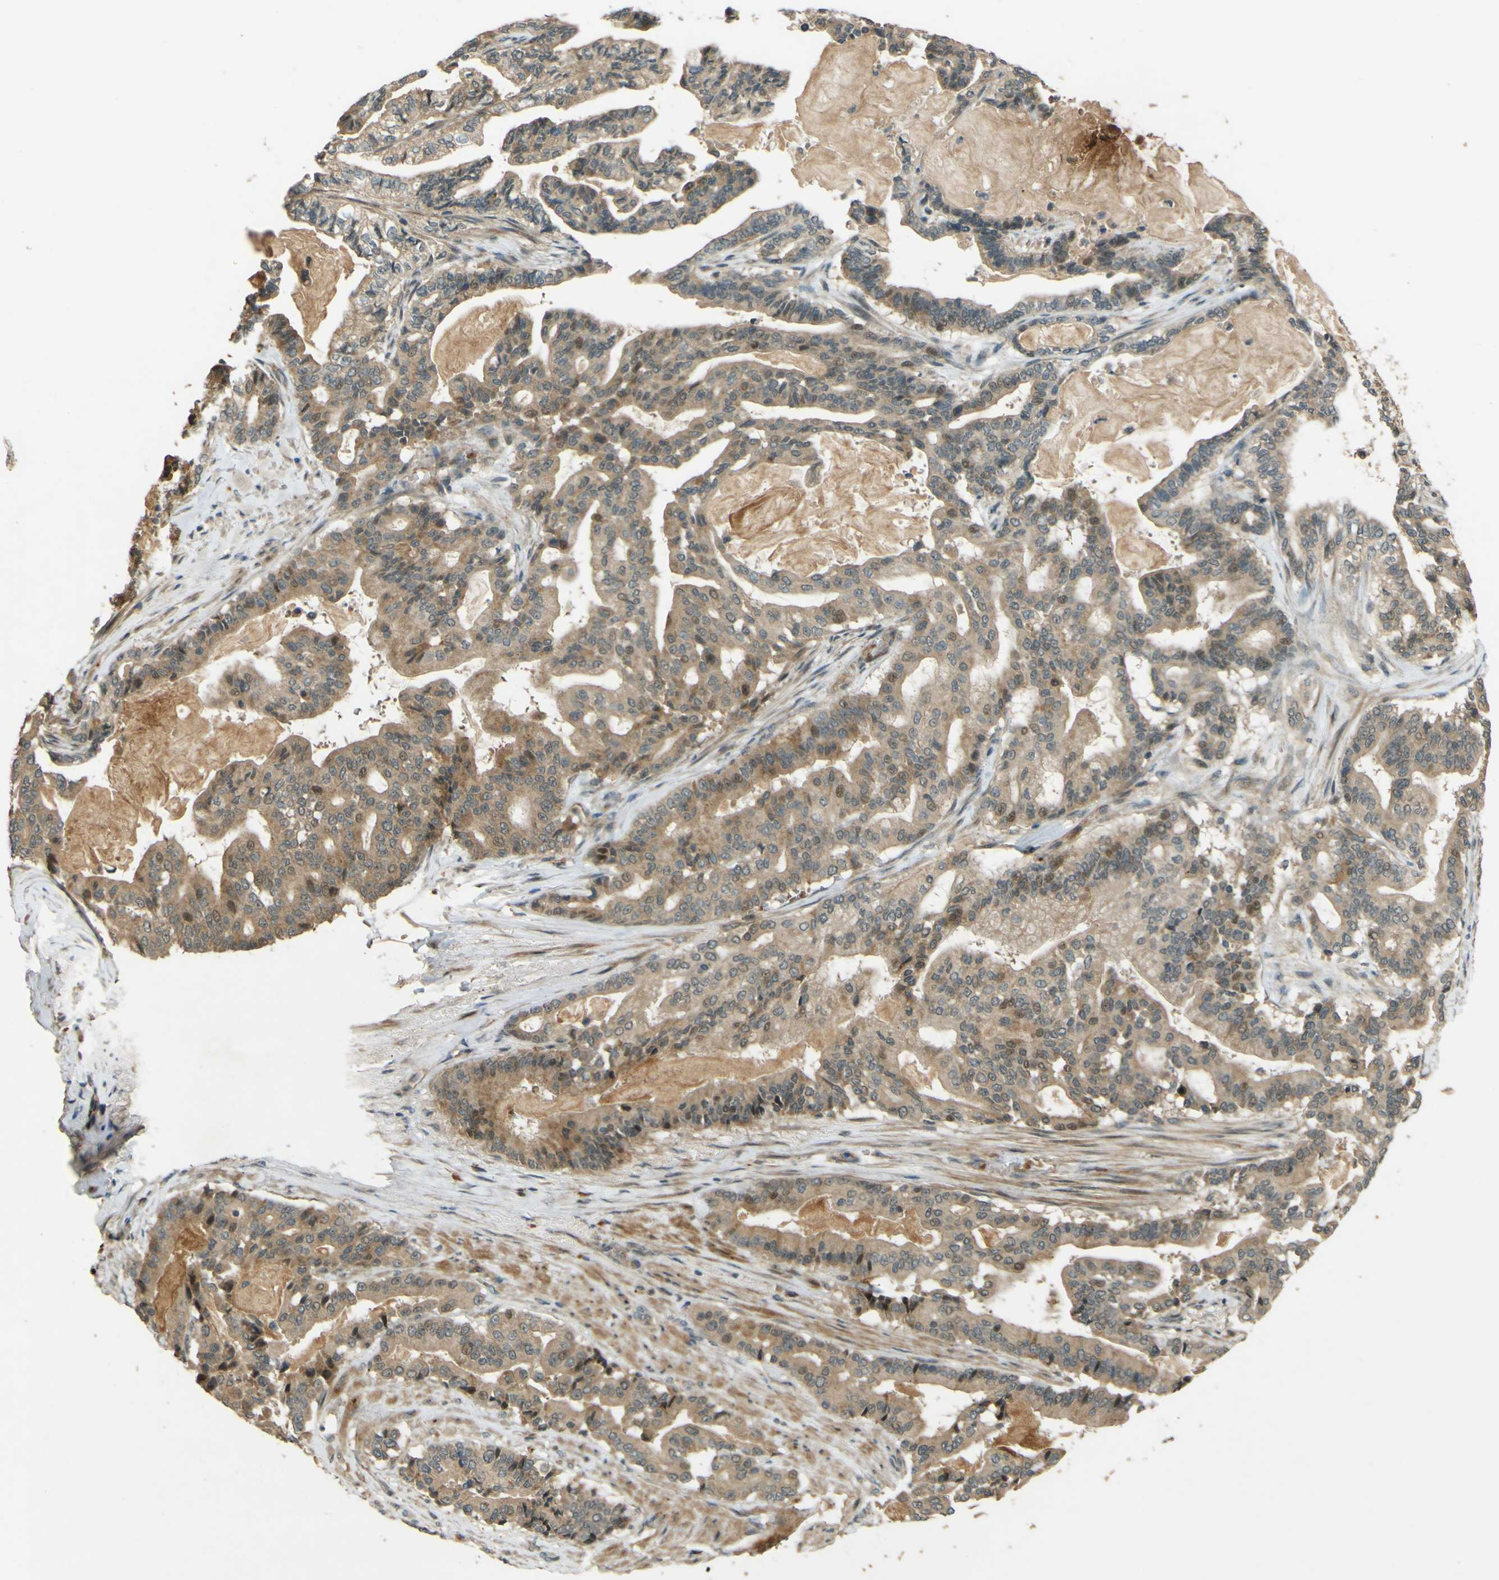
{"staining": {"intensity": "moderate", "quantity": ">75%", "location": "cytoplasmic/membranous"}, "tissue": "pancreatic cancer", "cell_type": "Tumor cells", "image_type": "cancer", "snomed": [{"axis": "morphology", "description": "Adenocarcinoma, NOS"}, {"axis": "topography", "description": "Pancreas"}], "caption": "Human pancreatic adenocarcinoma stained with a protein marker shows moderate staining in tumor cells.", "gene": "MPDZ", "patient": {"sex": "male", "age": 63}}